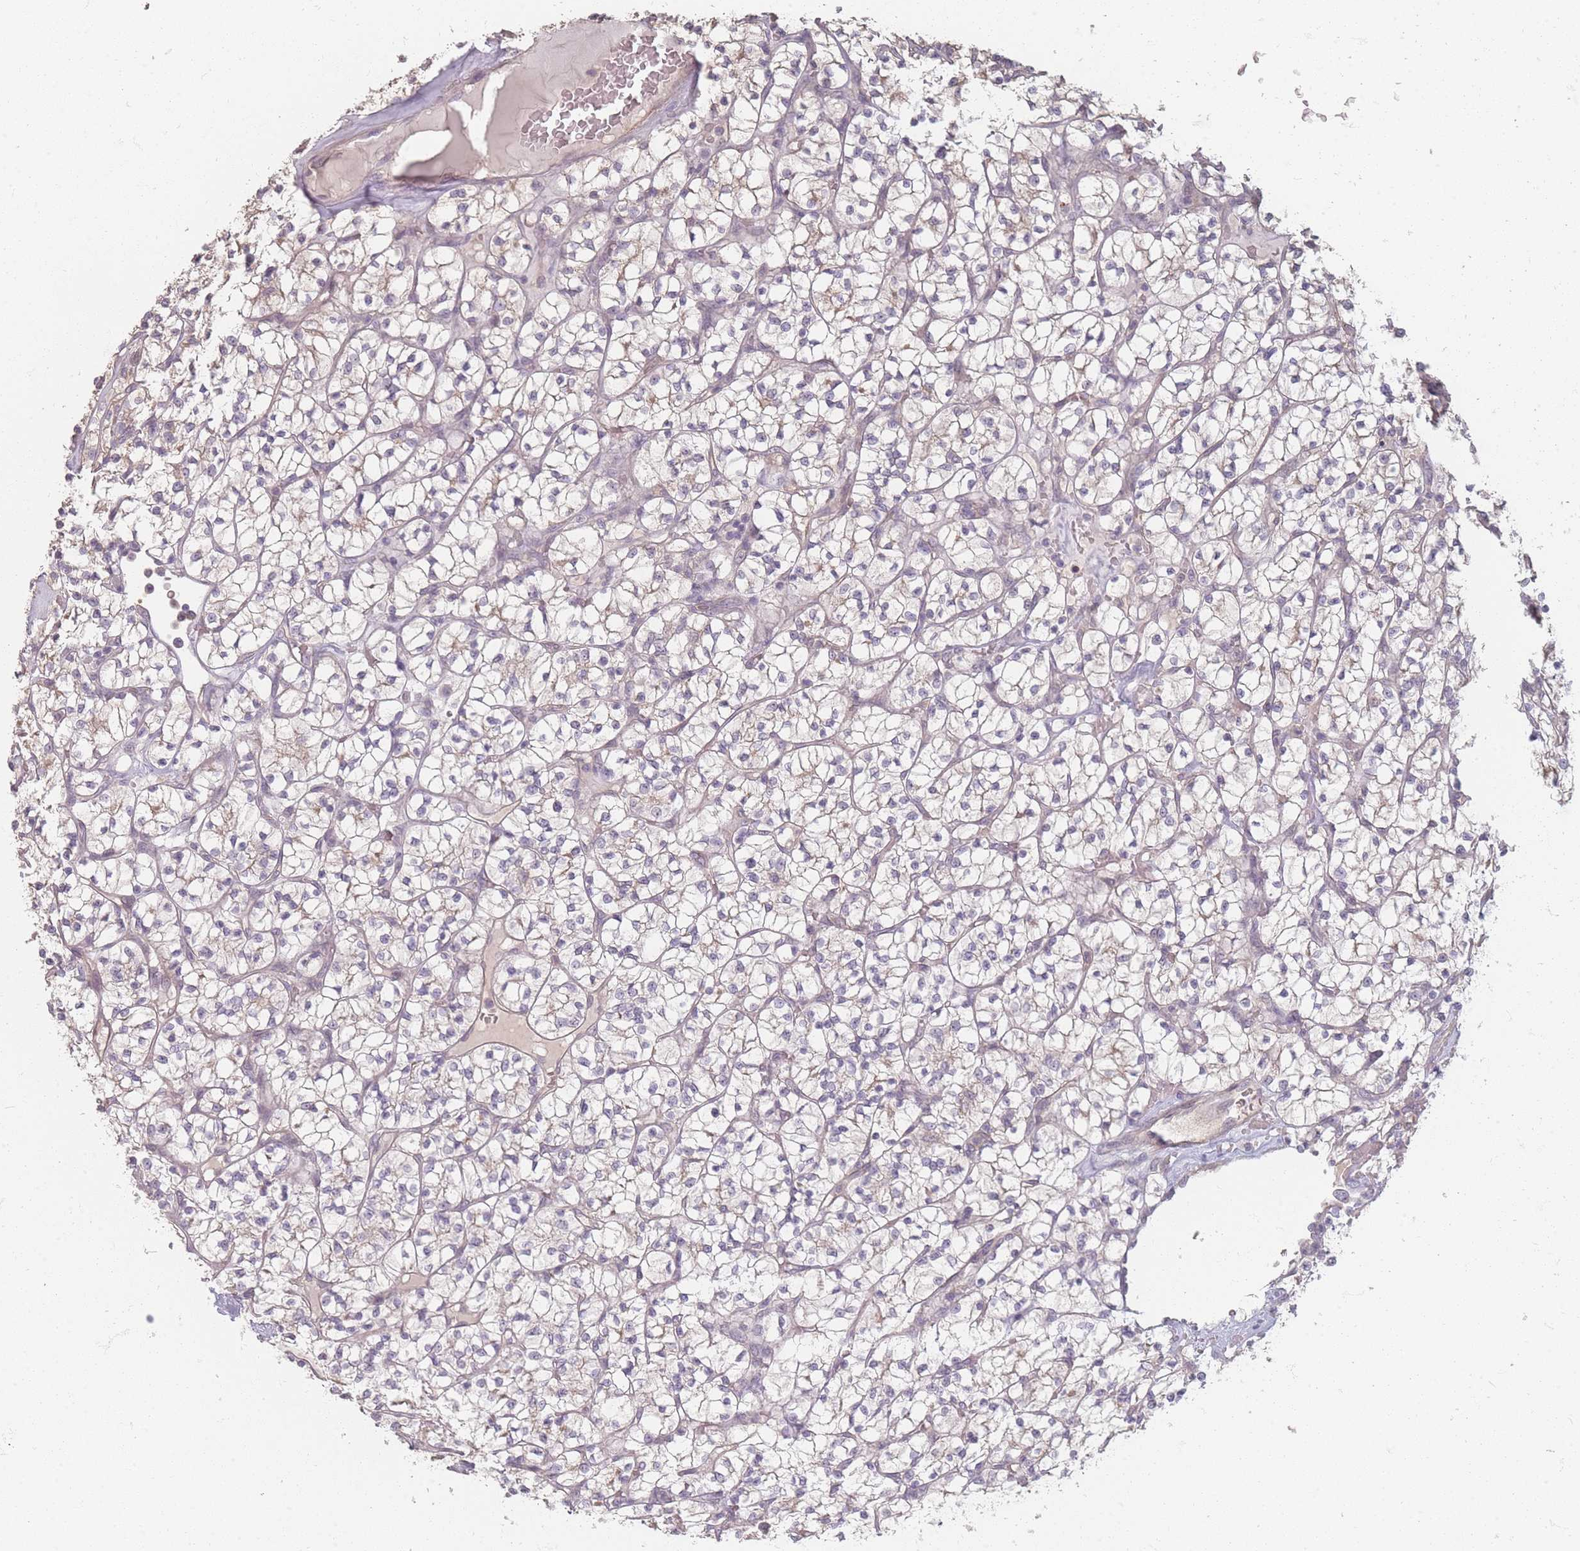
{"staining": {"intensity": "negative", "quantity": "none", "location": "none"}, "tissue": "renal cancer", "cell_type": "Tumor cells", "image_type": "cancer", "snomed": [{"axis": "morphology", "description": "Adenocarcinoma, NOS"}, {"axis": "topography", "description": "Kidney"}], "caption": "This is an immunohistochemistry (IHC) histopathology image of renal cancer. There is no positivity in tumor cells.", "gene": "RFTN1", "patient": {"sex": "female", "age": 64}}